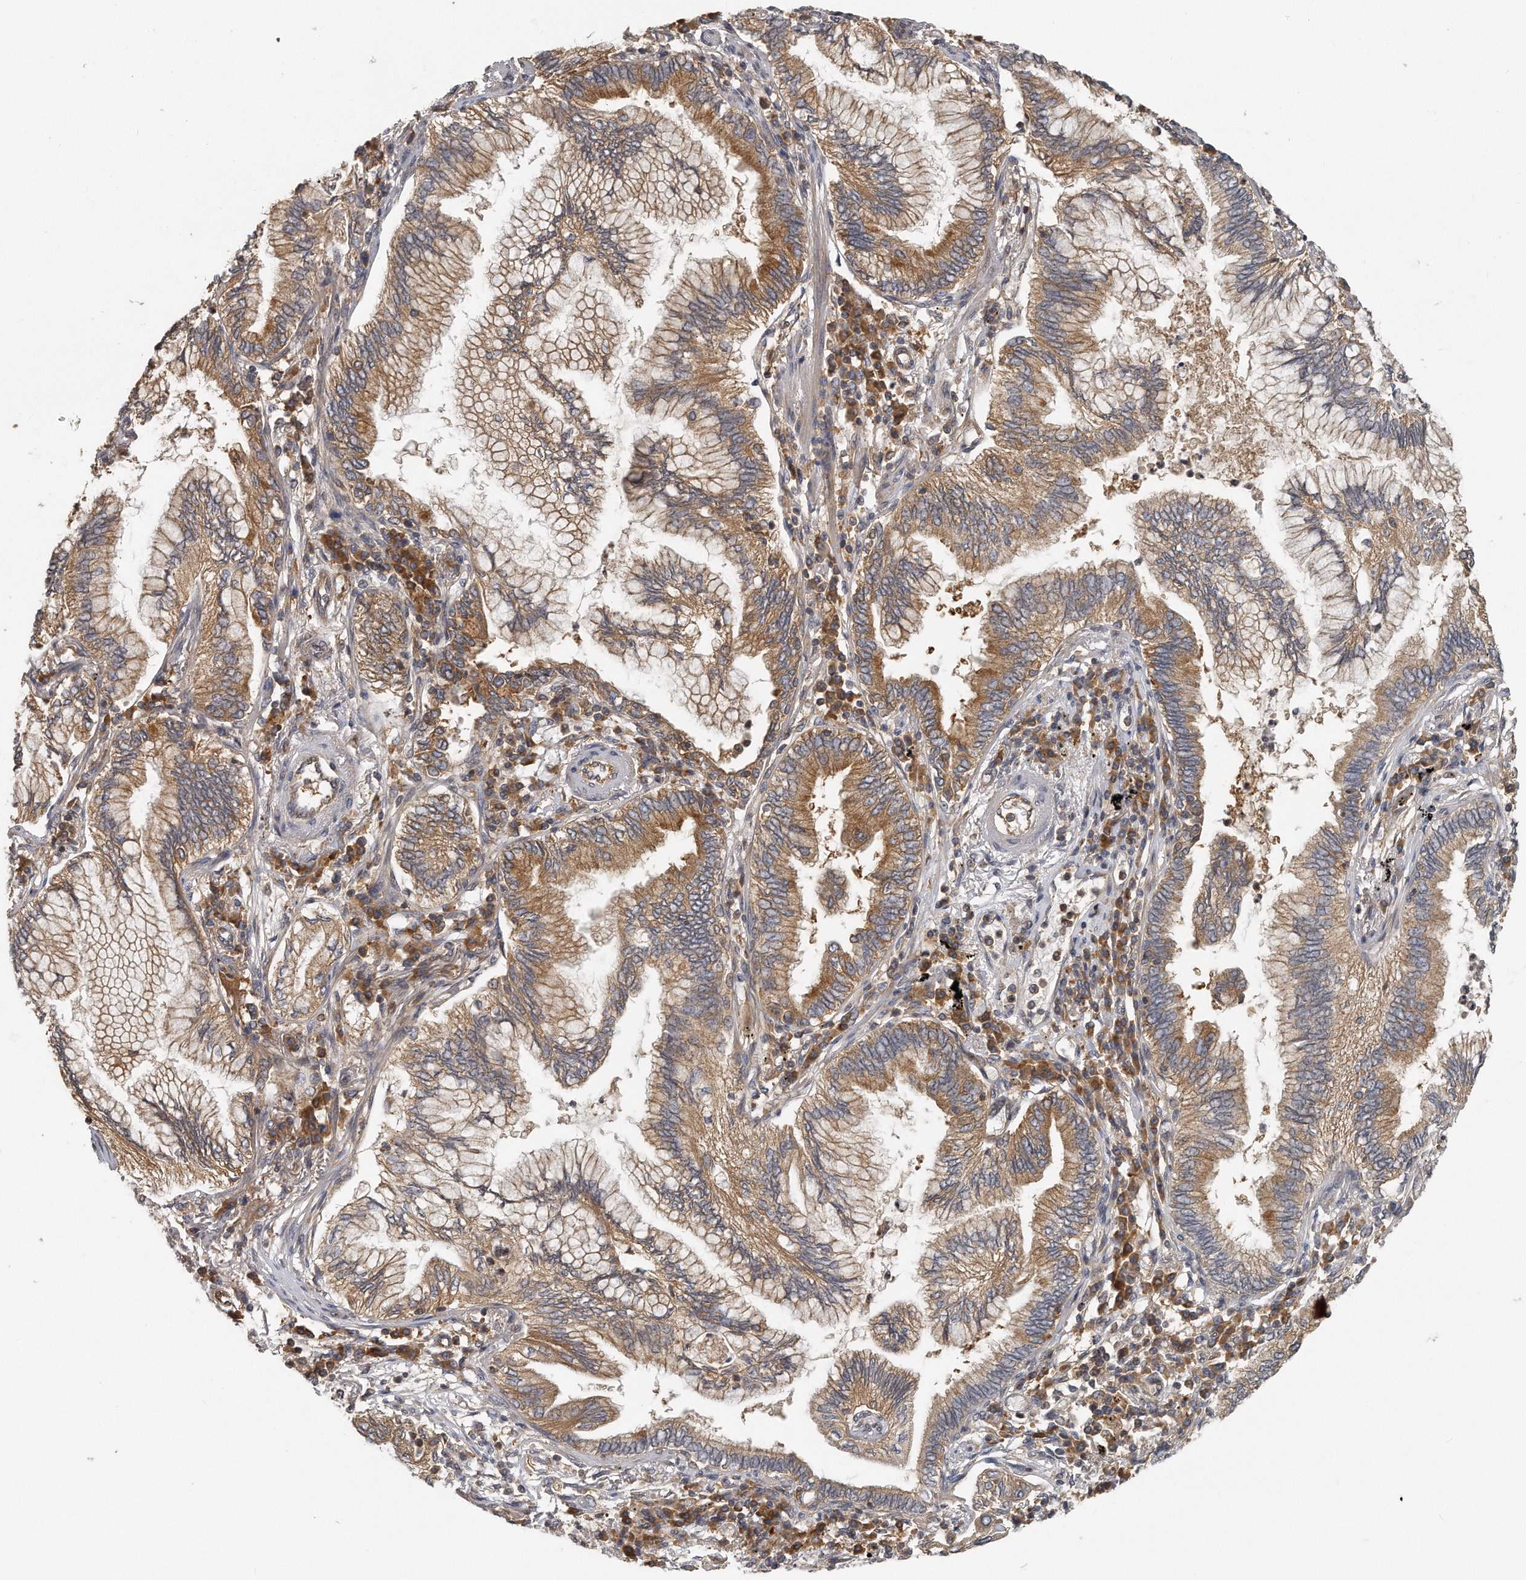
{"staining": {"intensity": "moderate", "quantity": ">75%", "location": "cytoplasmic/membranous"}, "tissue": "bronchus", "cell_type": "Respiratory epithelial cells", "image_type": "normal", "snomed": [{"axis": "morphology", "description": "Normal tissue, NOS"}, {"axis": "morphology", "description": "Adenocarcinoma, NOS"}, {"axis": "topography", "description": "Bronchus"}, {"axis": "topography", "description": "Lung"}], "caption": "Brown immunohistochemical staining in unremarkable human bronchus demonstrates moderate cytoplasmic/membranous staining in approximately >75% of respiratory epithelial cells. (DAB (3,3'-diaminobenzidine) = brown stain, brightfield microscopy at high magnification).", "gene": "EIF3I", "patient": {"sex": "female", "age": 70}}